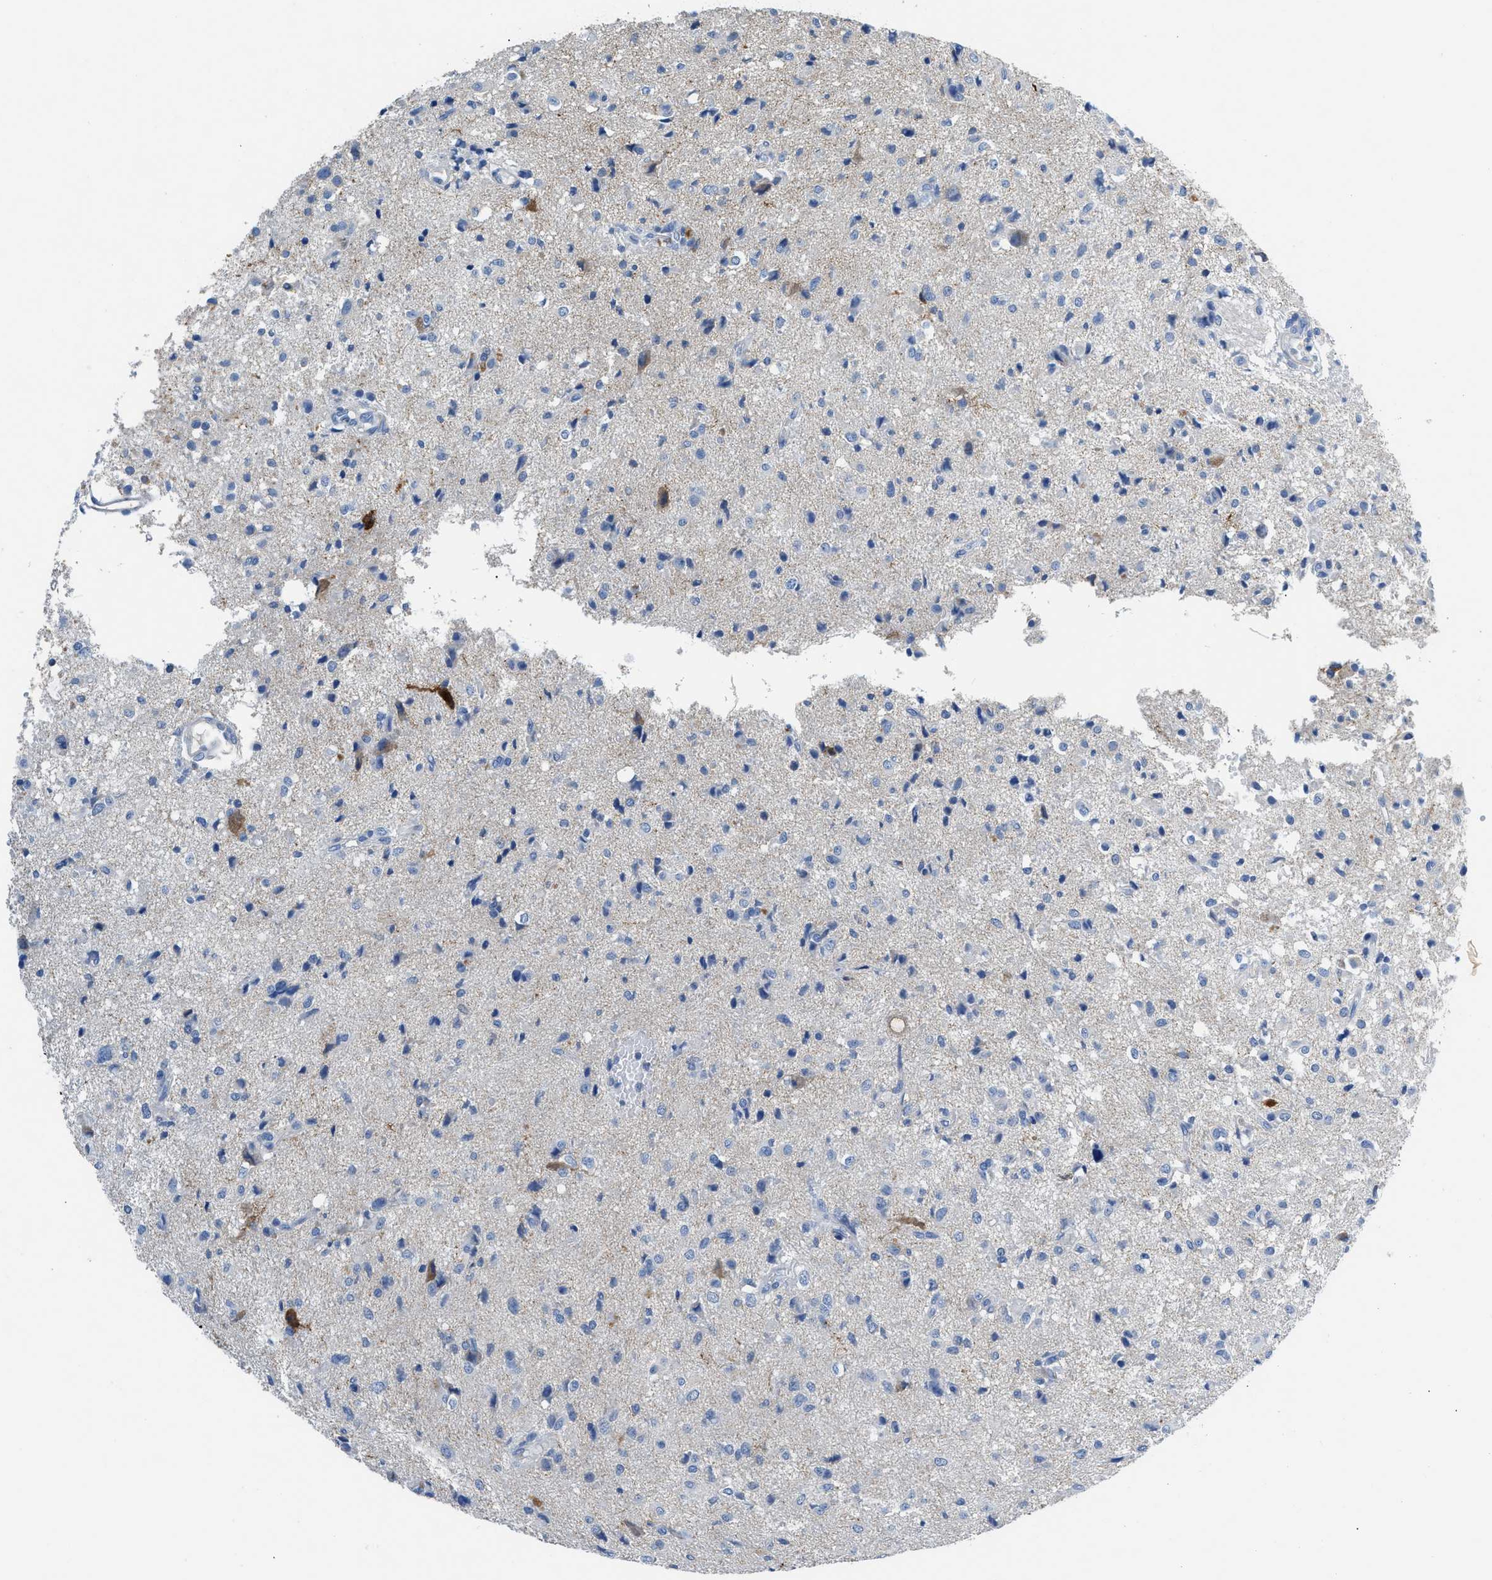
{"staining": {"intensity": "negative", "quantity": "none", "location": "none"}, "tissue": "glioma", "cell_type": "Tumor cells", "image_type": "cancer", "snomed": [{"axis": "morphology", "description": "Glioma, malignant, High grade"}, {"axis": "topography", "description": "Brain"}], "caption": "The micrograph shows no significant expression in tumor cells of malignant high-grade glioma.", "gene": "SLC10A6", "patient": {"sex": "female", "age": 59}}